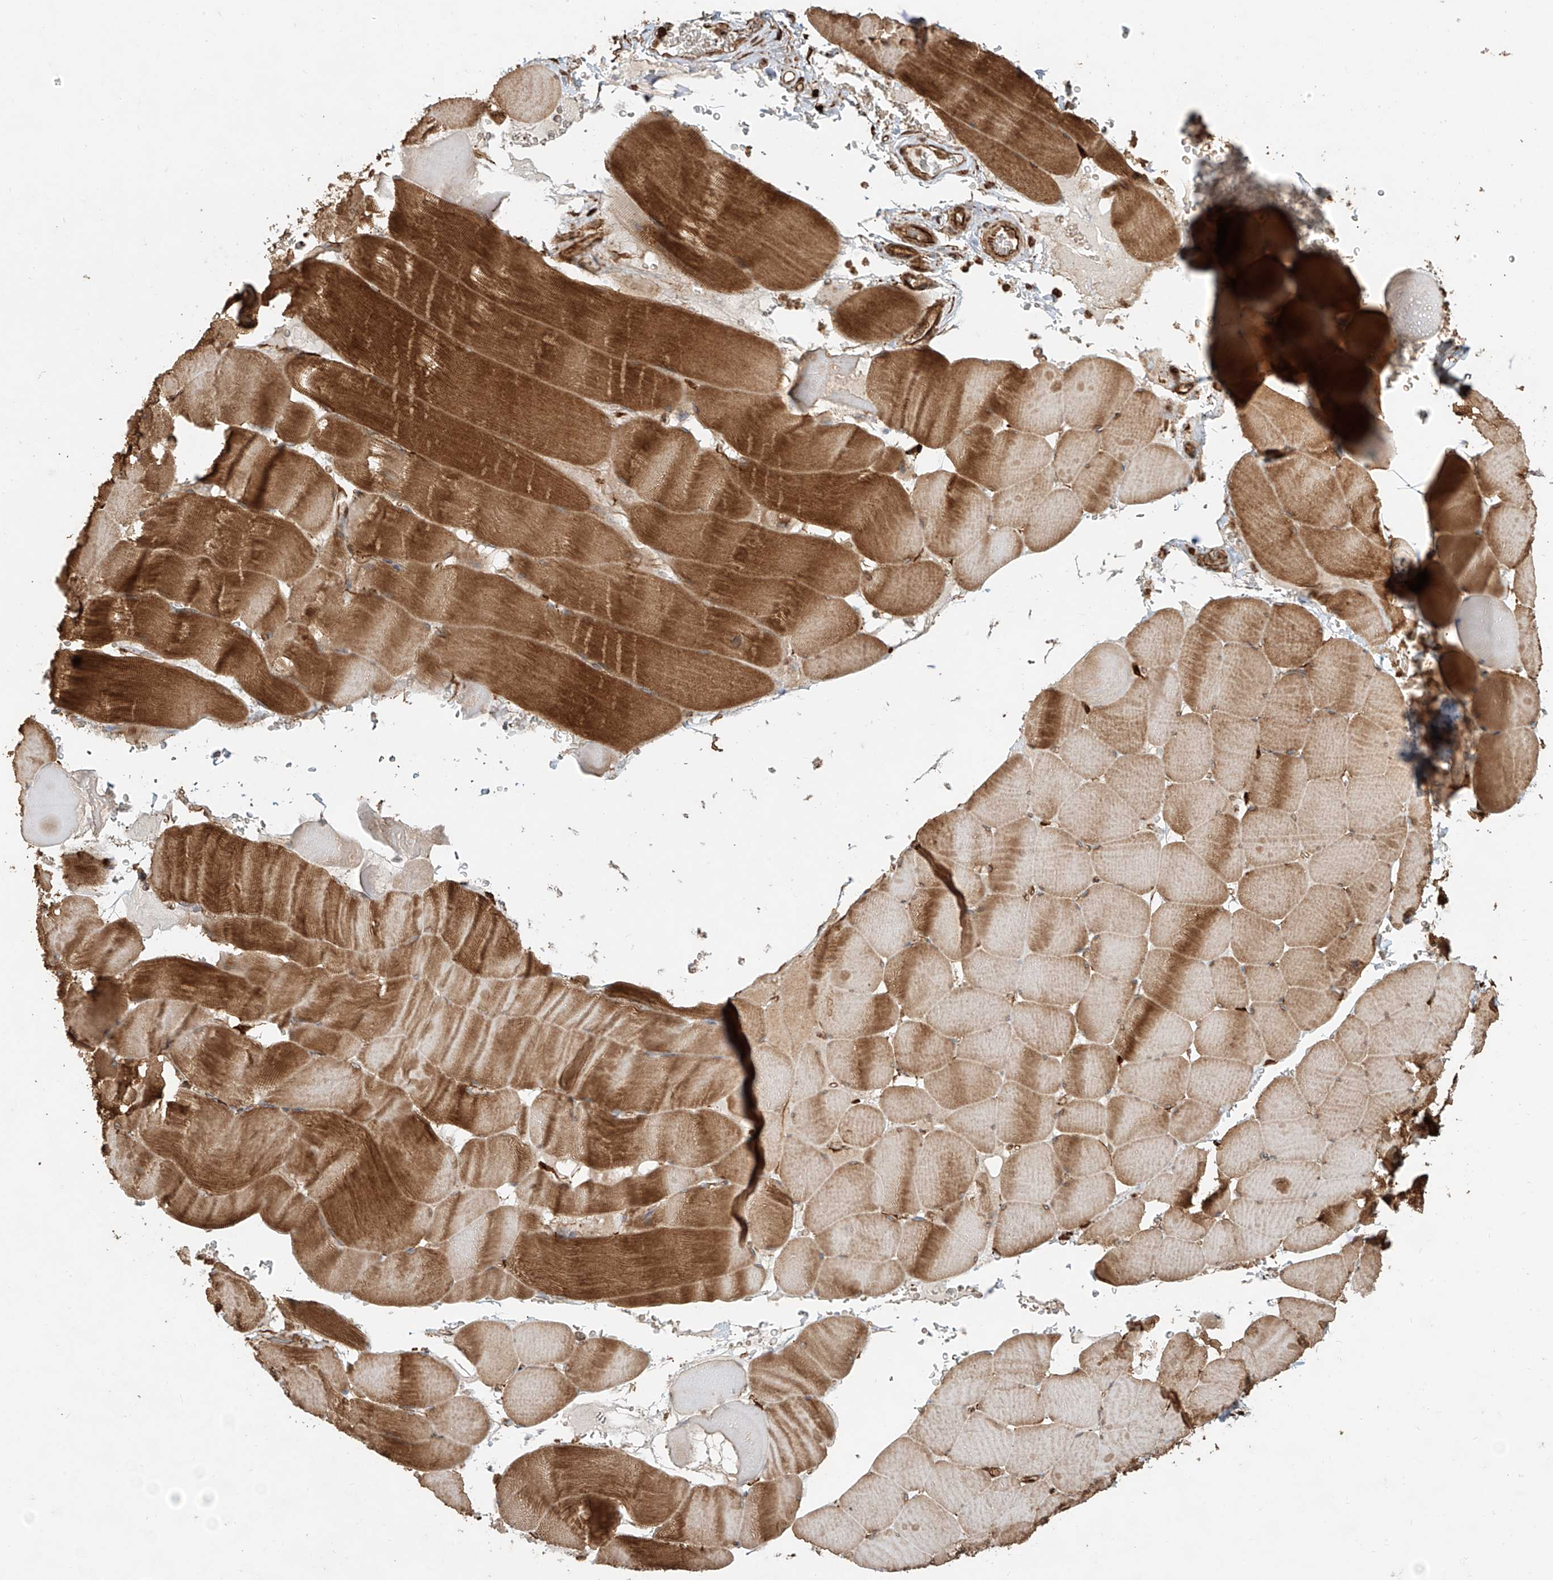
{"staining": {"intensity": "strong", "quantity": ">75%", "location": "cytoplasmic/membranous"}, "tissue": "skeletal muscle", "cell_type": "Myocytes", "image_type": "normal", "snomed": [{"axis": "morphology", "description": "Normal tissue, NOS"}, {"axis": "topography", "description": "Skeletal muscle"}], "caption": "High-power microscopy captured an IHC micrograph of benign skeletal muscle, revealing strong cytoplasmic/membranous expression in about >75% of myocytes.", "gene": "EFNB1", "patient": {"sex": "male", "age": 62}}